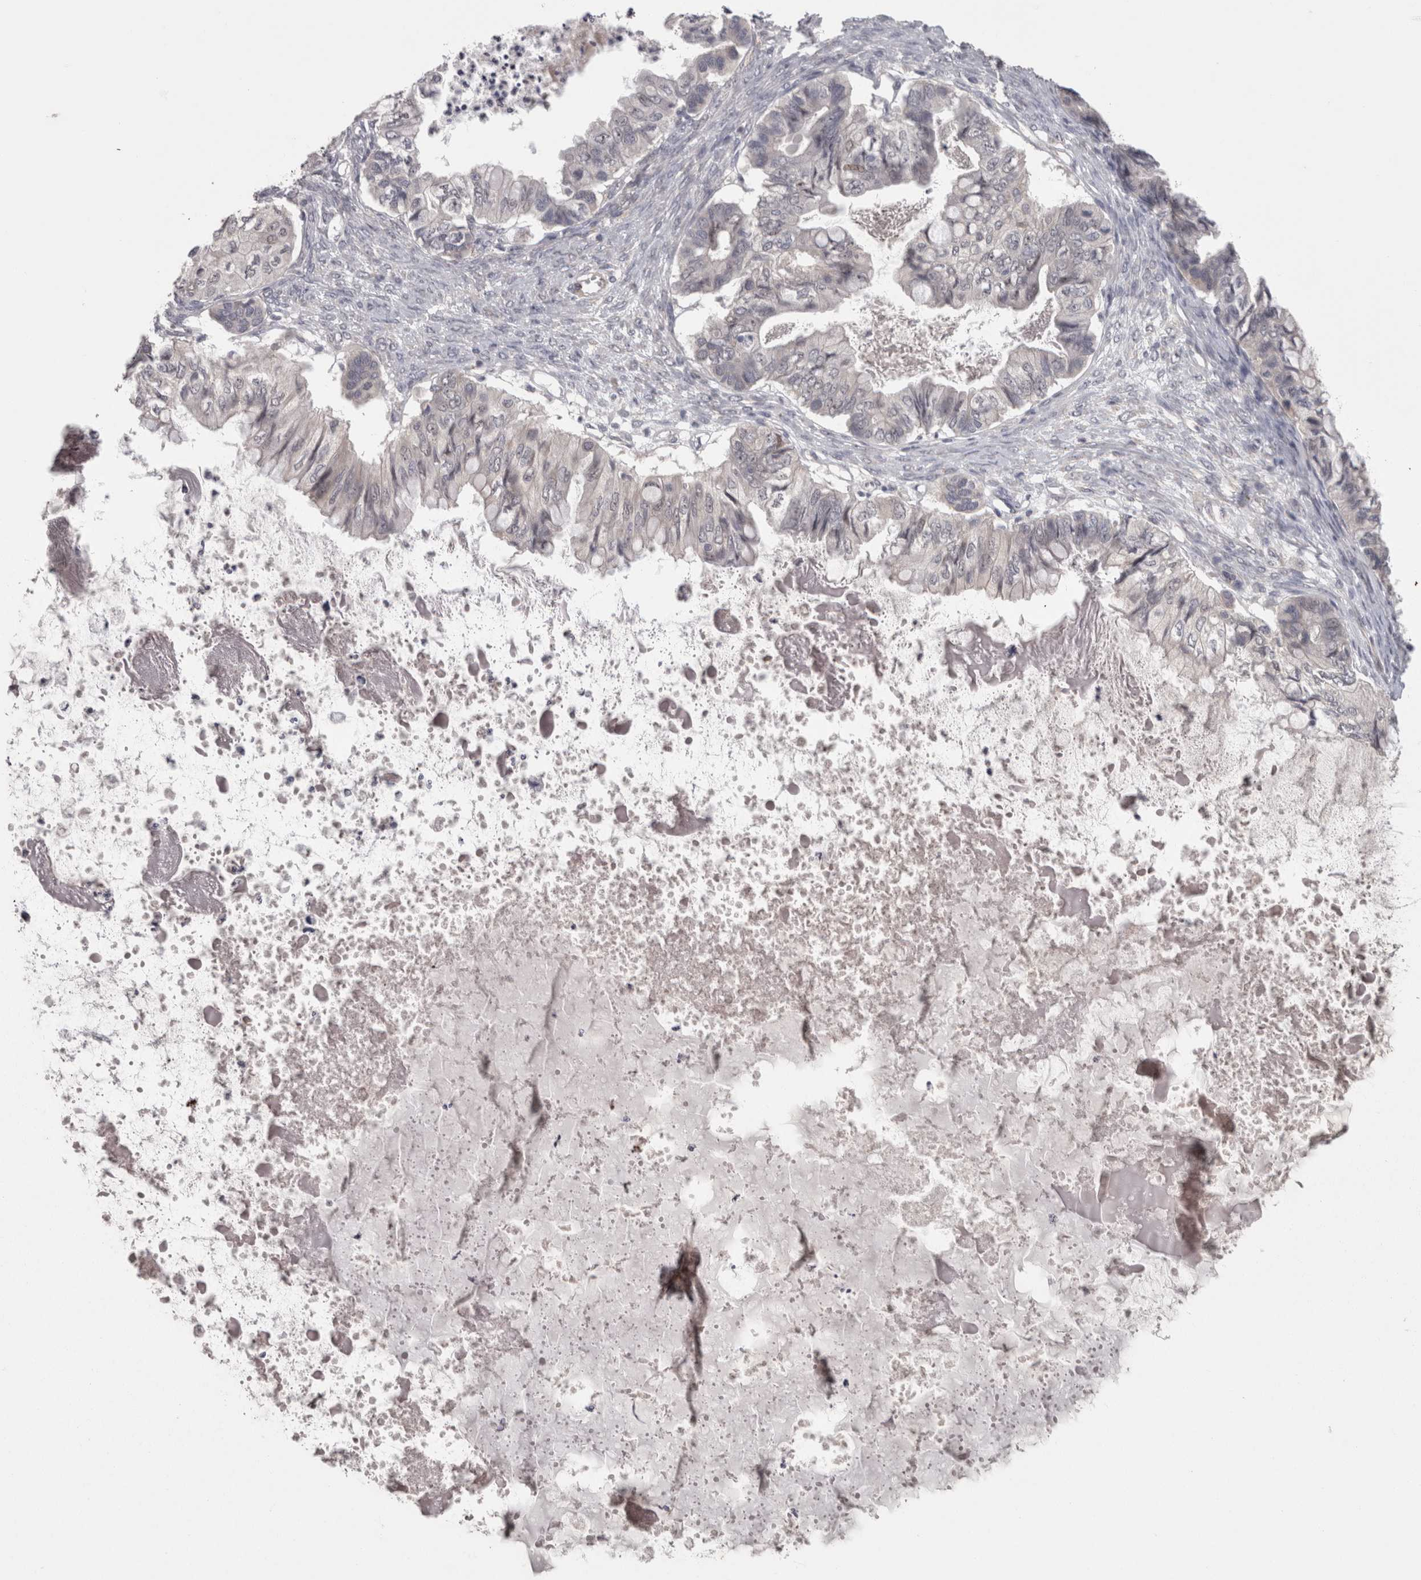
{"staining": {"intensity": "negative", "quantity": "none", "location": "none"}, "tissue": "ovarian cancer", "cell_type": "Tumor cells", "image_type": "cancer", "snomed": [{"axis": "morphology", "description": "Cystadenocarcinoma, mucinous, NOS"}, {"axis": "topography", "description": "Ovary"}], "caption": "Immunohistochemistry image of ovarian cancer stained for a protein (brown), which exhibits no positivity in tumor cells.", "gene": "RMDN1", "patient": {"sex": "female", "age": 80}}